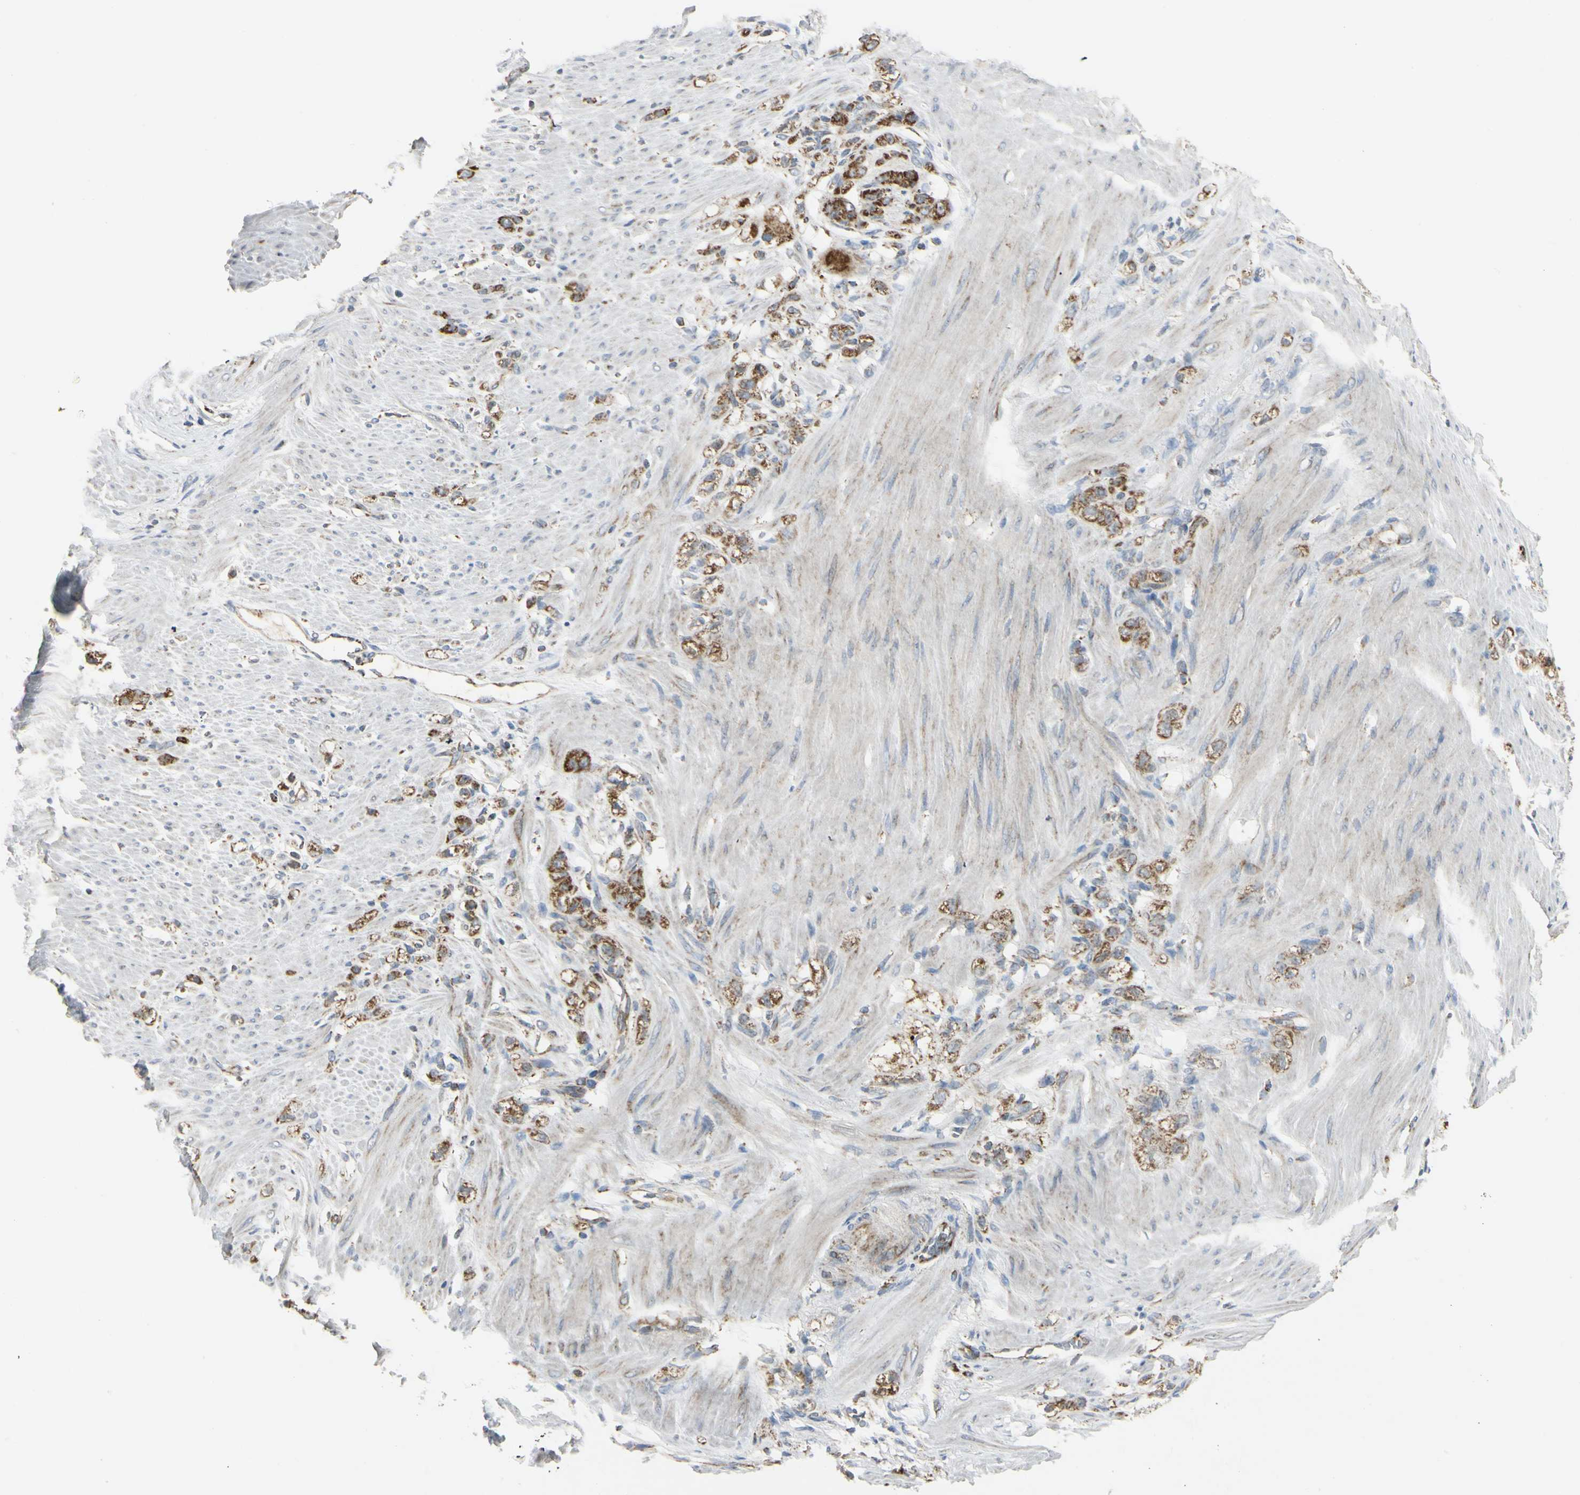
{"staining": {"intensity": "moderate", "quantity": ">75%", "location": "cytoplasmic/membranous"}, "tissue": "stomach cancer", "cell_type": "Tumor cells", "image_type": "cancer", "snomed": [{"axis": "morphology", "description": "Adenocarcinoma, NOS"}, {"axis": "topography", "description": "Stomach"}], "caption": "This image exhibits stomach cancer (adenocarcinoma) stained with immunohistochemistry (IHC) to label a protein in brown. The cytoplasmic/membranous of tumor cells show moderate positivity for the protein. Nuclei are counter-stained blue.", "gene": "ANKS6", "patient": {"sex": "male", "age": 82}}